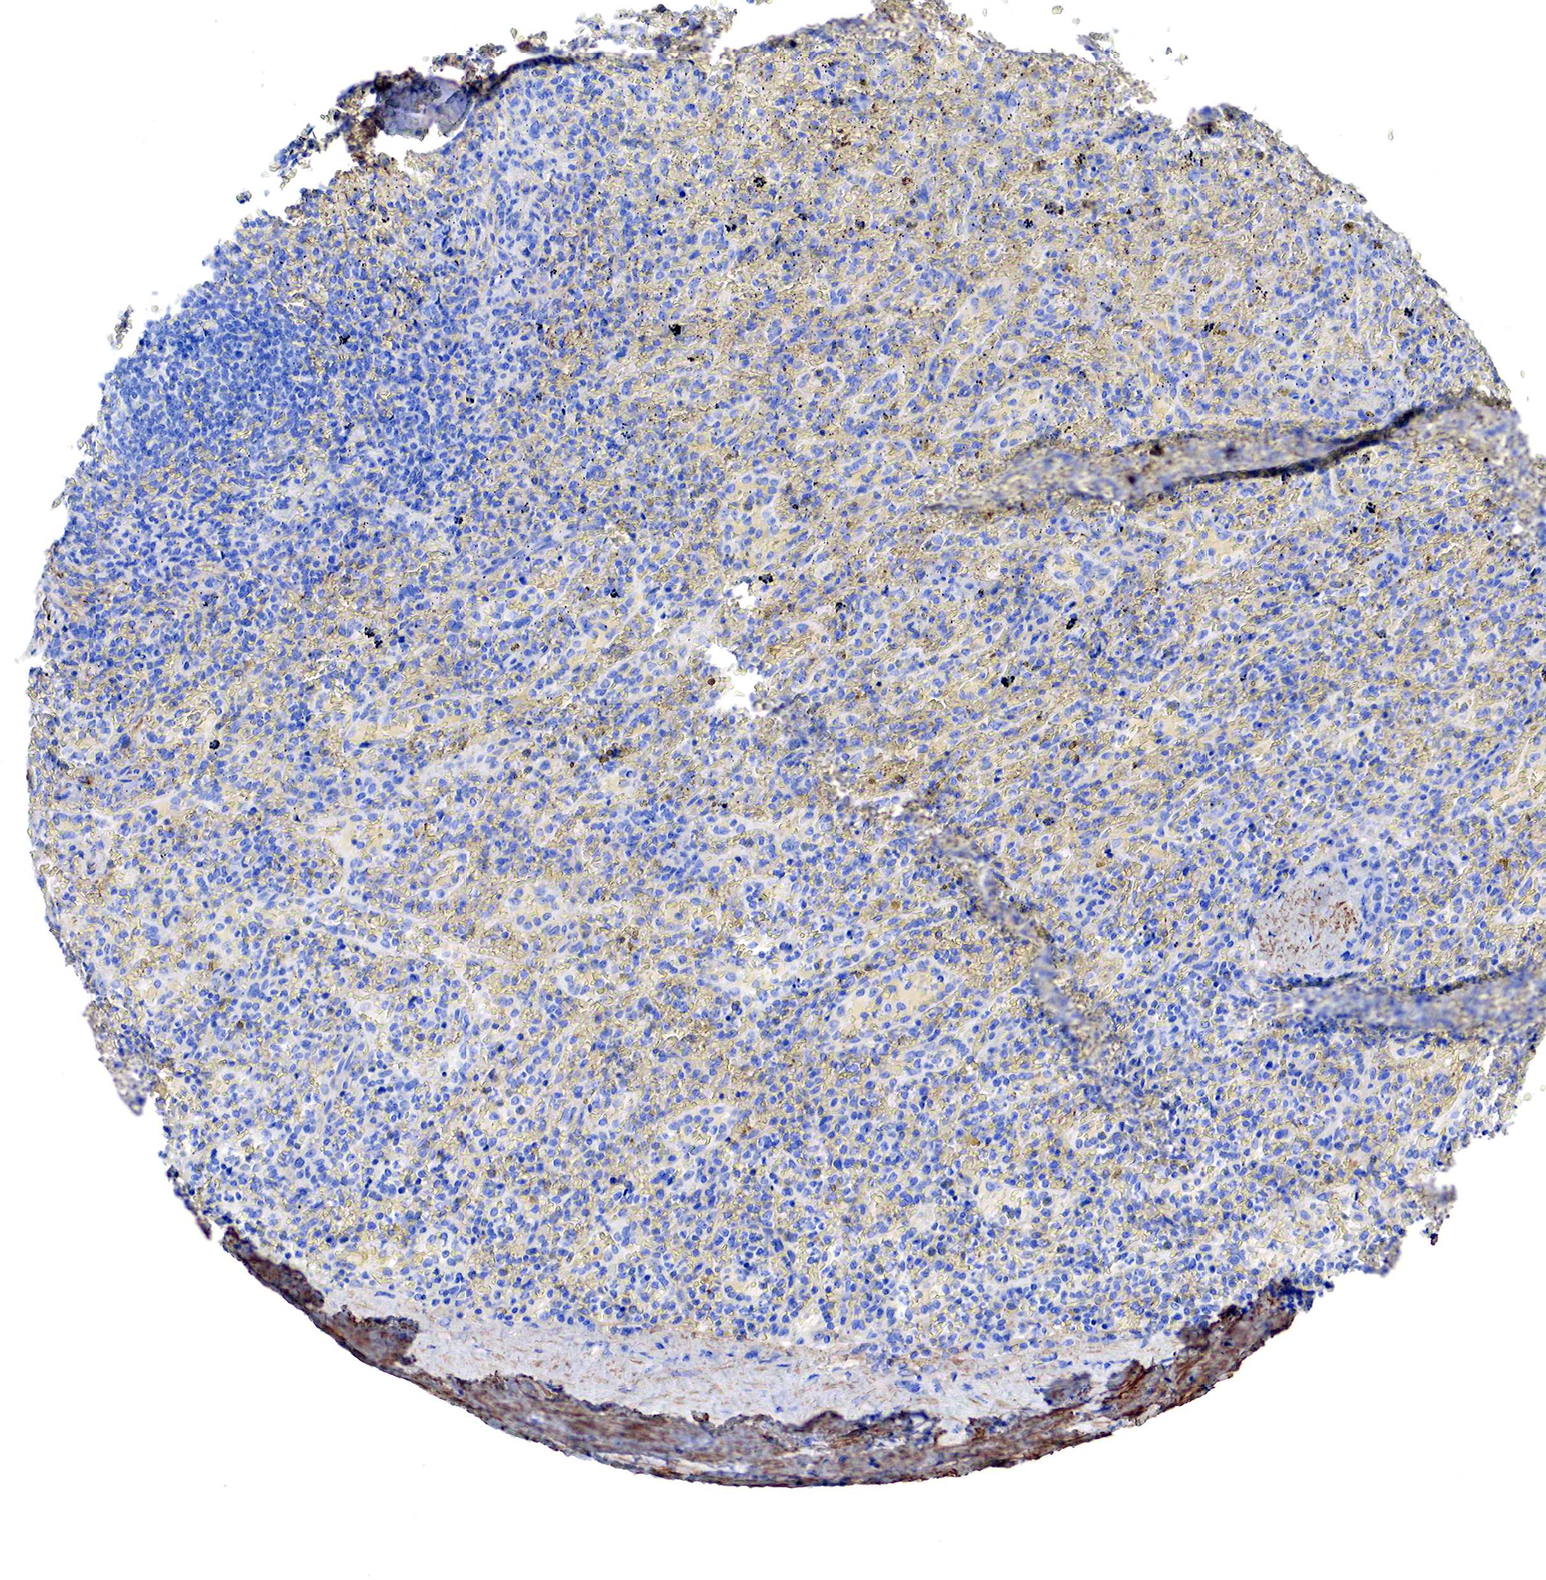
{"staining": {"intensity": "negative", "quantity": "none", "location": "none"}, "tissue": "lymphoma", "cell_type": "Tumor cells", "image_type": "cancer", "snomed": [{"axis": "morphology", "description": "Malignant lymphoma, non-Hodgkin's type, High grade"}, {"axis": "topography", "description": "Spleen"}, {"axis": "topography", "description": "Lymph node"}], "caption": "DAB (3,3'-diaminobenzidine) immunohistochemical staining of malignant lymphoma, non-Hodgkin's type (high-grade) shows no significant expression in tumor cells. (DAB IHC visualized using brightfield microscopy, high magnification).", "gene": "TPM1", "patient": {"sex": "female", "age": 70}}